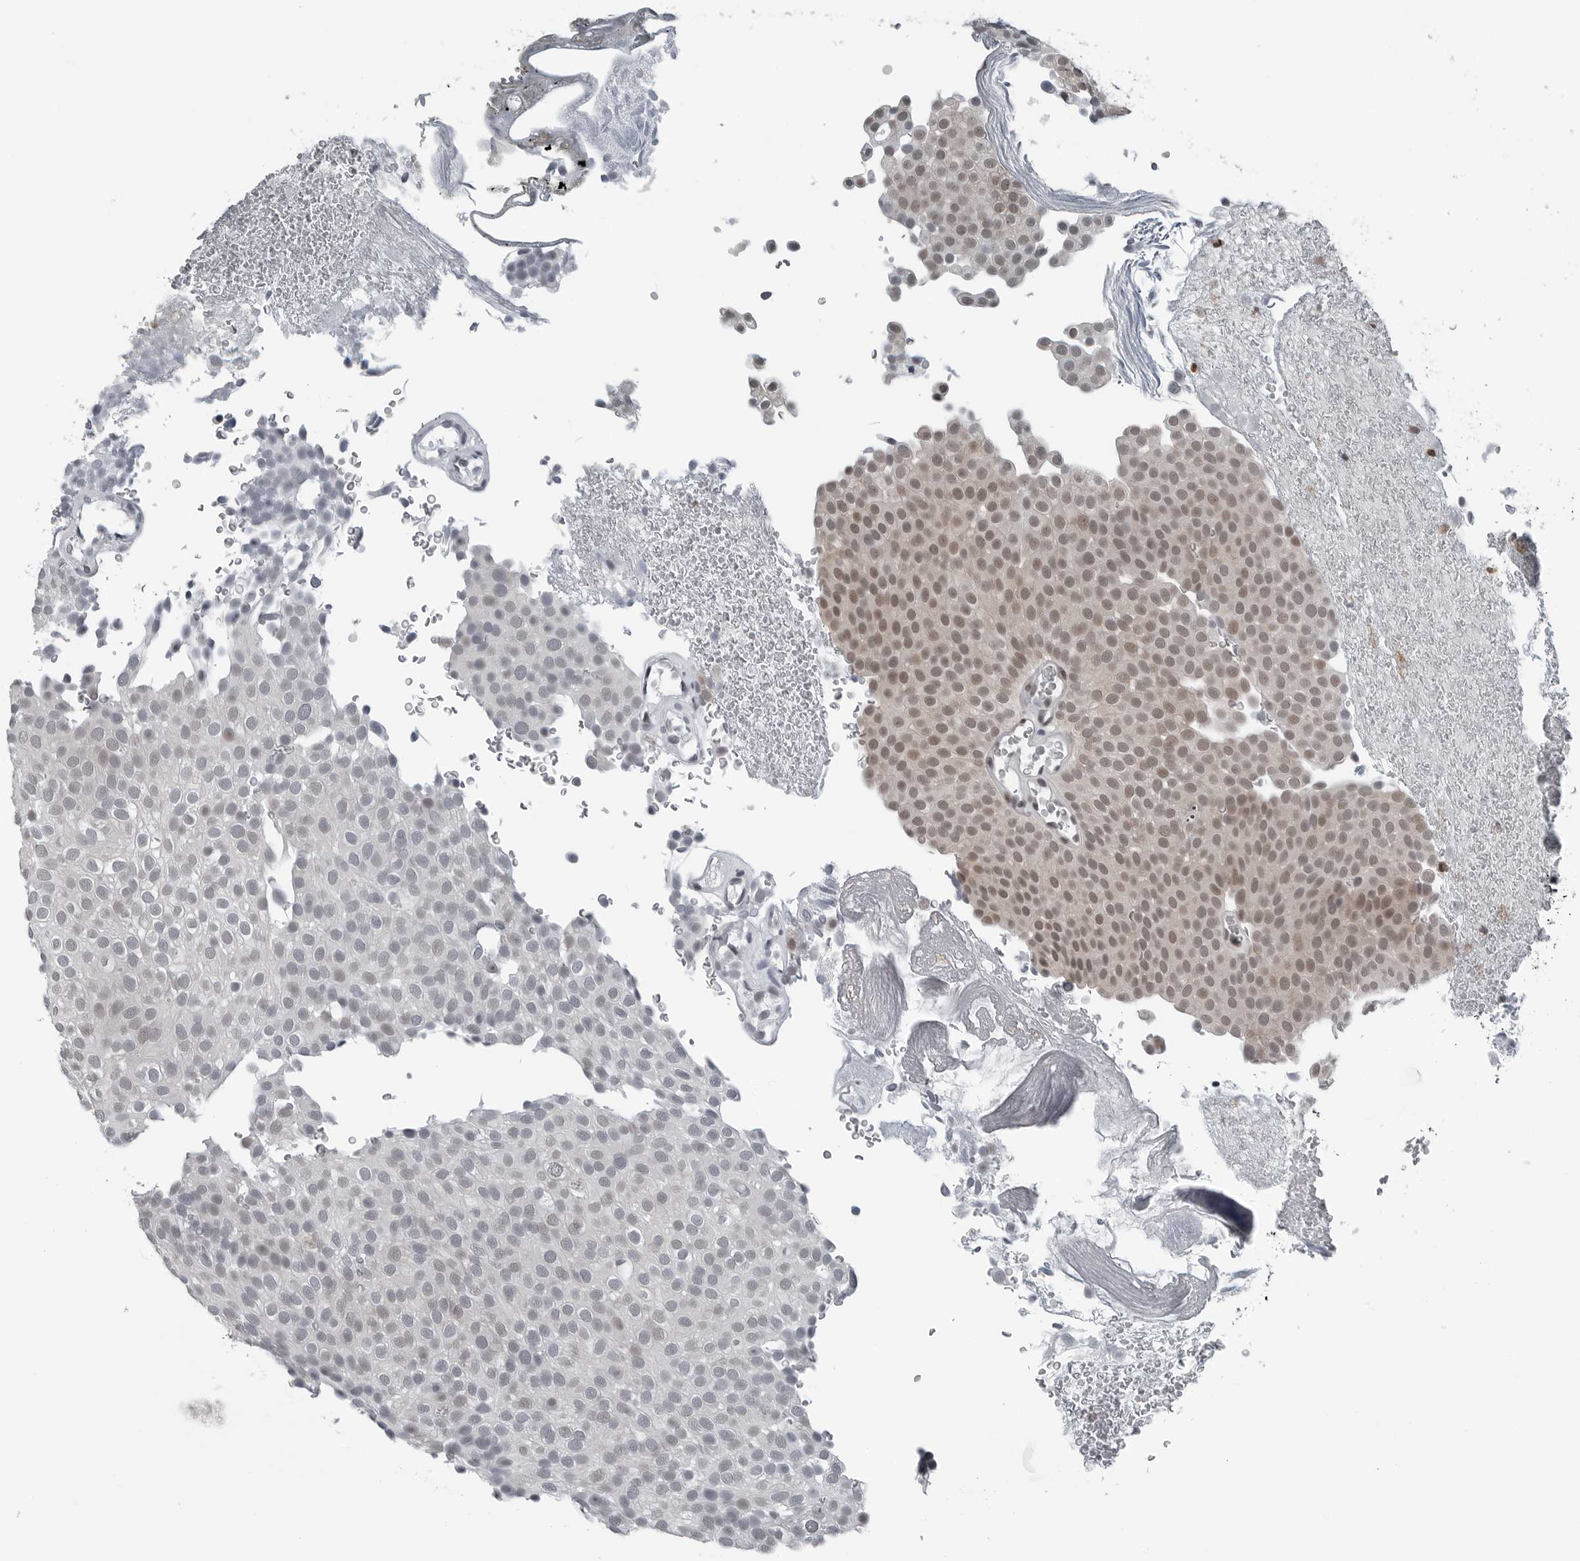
{"staining": {"intensity": "weak", "quantity": ">75%", "location": "nuclear"}, "tissue": "urothelial cancer", "cell_type": "Tumor cells", "image_type": "cancer", "snomed": [{"axis": "morphology", "description": "Urothelial carcinoma, Low grade"}, {"axis": "topography", "description": "Urinary bladder"}], "caption": "A brown stain shows weak nuclear expression of a protein in human low-grade urothelial carcinoma tumor cells. (Brightfield microscopy of DAB IHC at high magnification).", "gene": "AKR1A1", "patient": {"sex": "male", "age": 78}}